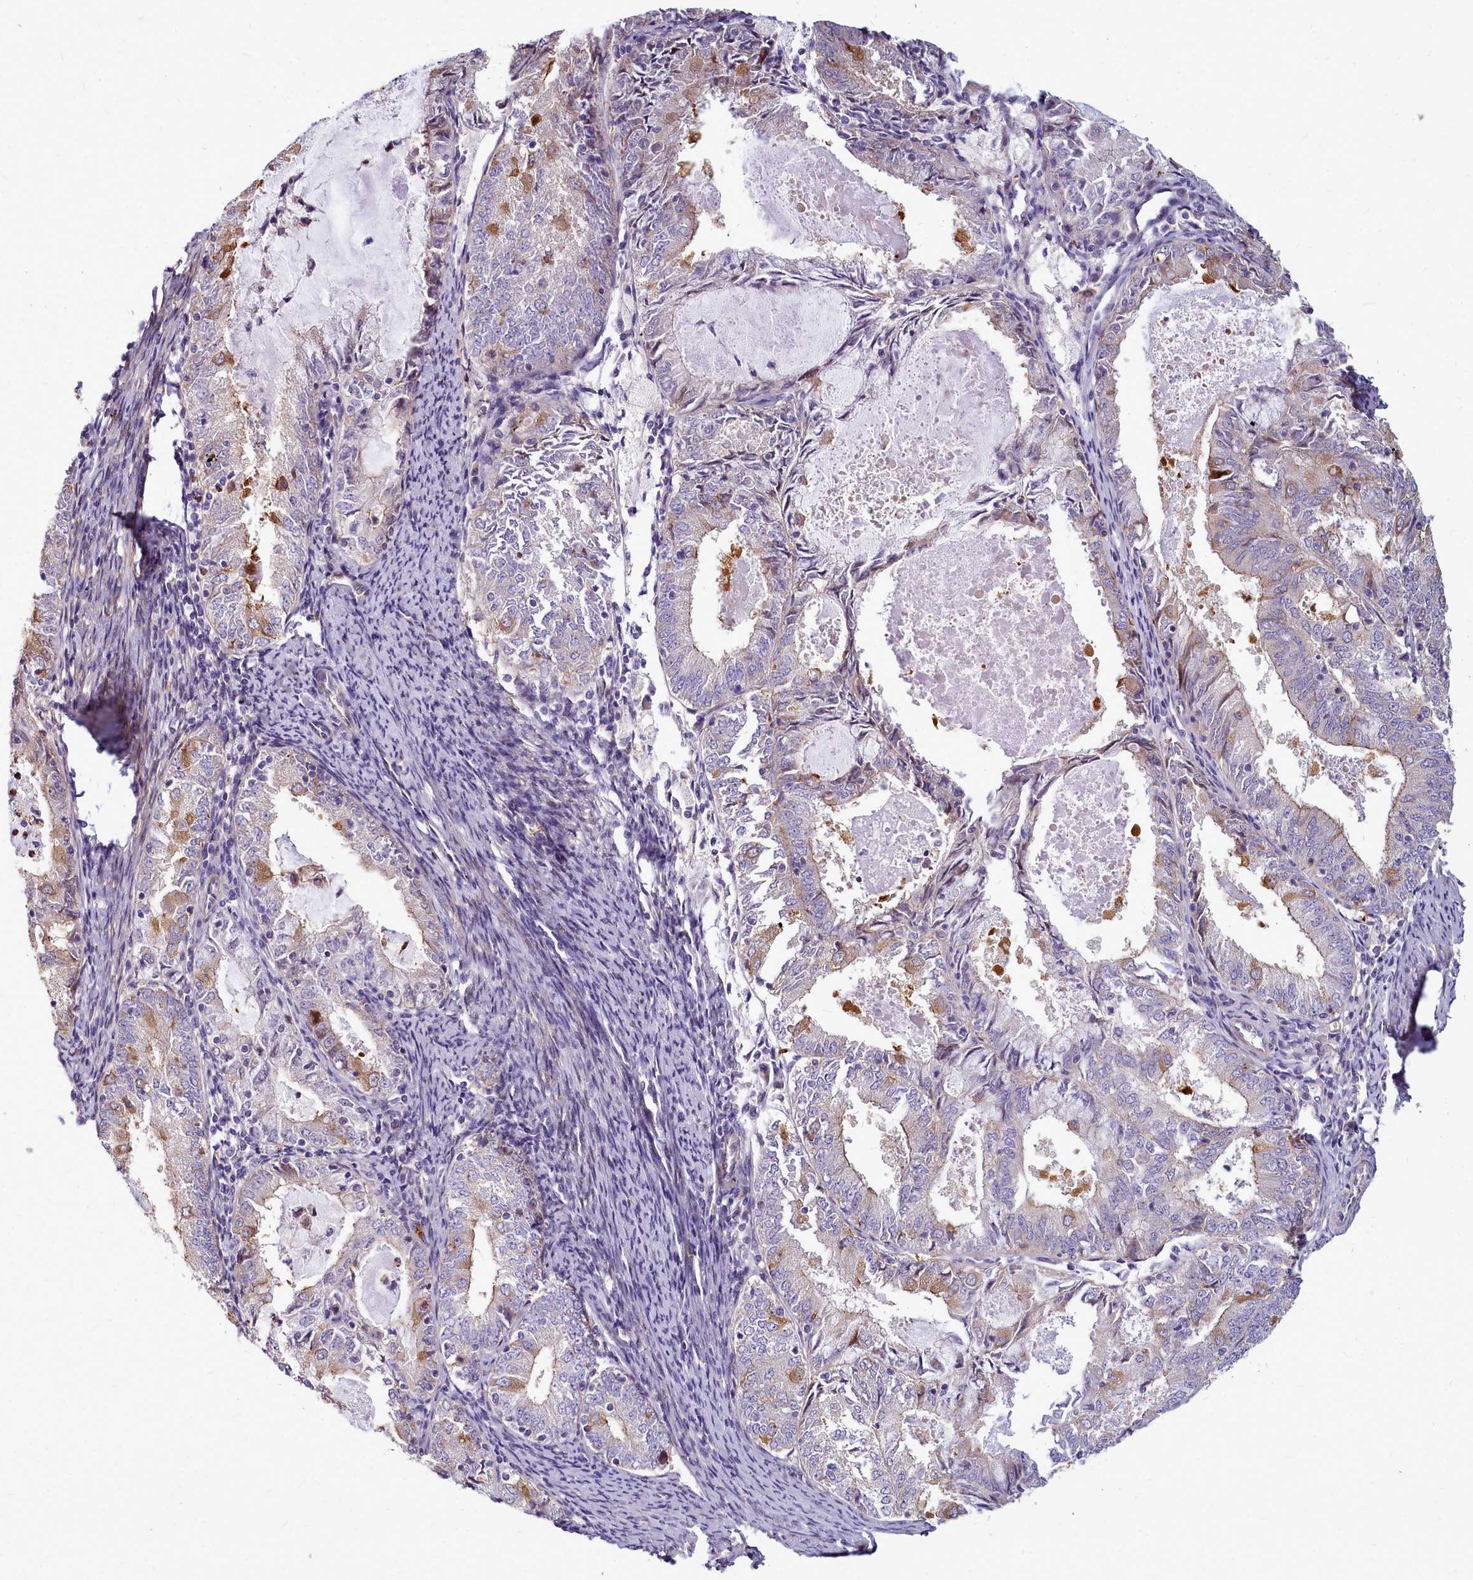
{"staining": {"intensity": "negative", "quantity": "none", "location": "none"}, "tissue": "endometrial cancer", "cell_type": "Tumor cells", "image_type": "cancer", "snomed": [{"axis": "morphology", "description": "Adenocarcinoma, NOS"}, {"axis": "topography", "description": "Endometrium"}], "caption": "High power microscopy photomicrograph of an immunohistochemistry (IHC) micrograph of endometrial cancer (adenocarcinoma), revealing no significant expression in tumor cells. (Immunohistochemistry (ihc), brightfield microscopy, high magnification).", "gene": "TTC5", "patient": {"sex": "female", "age": 57}}